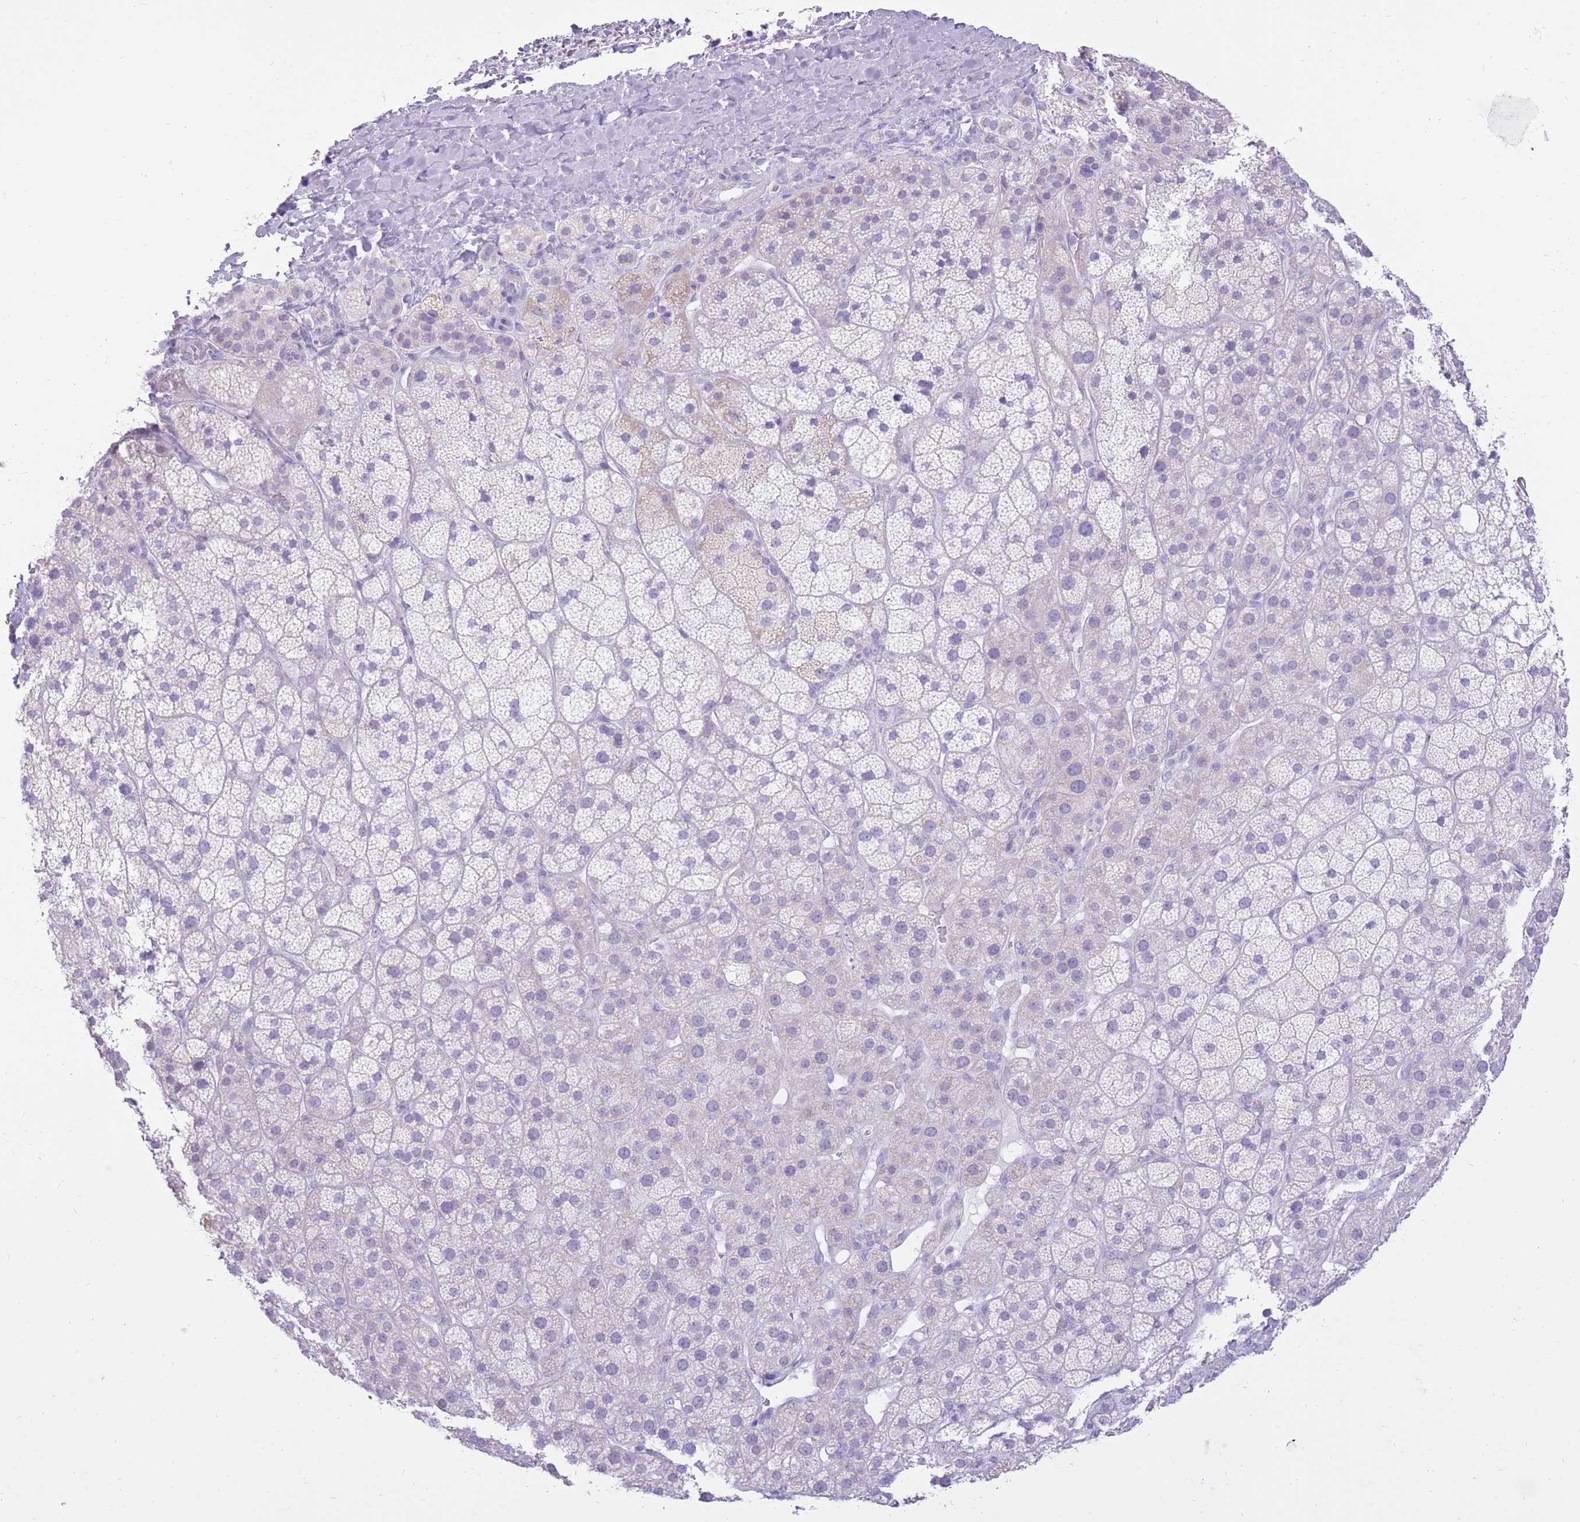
{"staining": {"intensity": "negative", "quantity": "none", "location": "none"}, "tissue": "adrenal gland", "cell_type": "Glandular cells", "image_type": "normal", "snomed": [{"axis": "morphology", "description": "Normal tissue, NOS"}, {"axis": "topography", "description": "Adrenal gland"}], "caption": "Image shows no protein positivity in glandular cells of benign adrenal gland. (IHC, brightfield microscopy, high magnification).", "gene": "SLC4A4", "patient": {"sex": "female", "age": 70}}